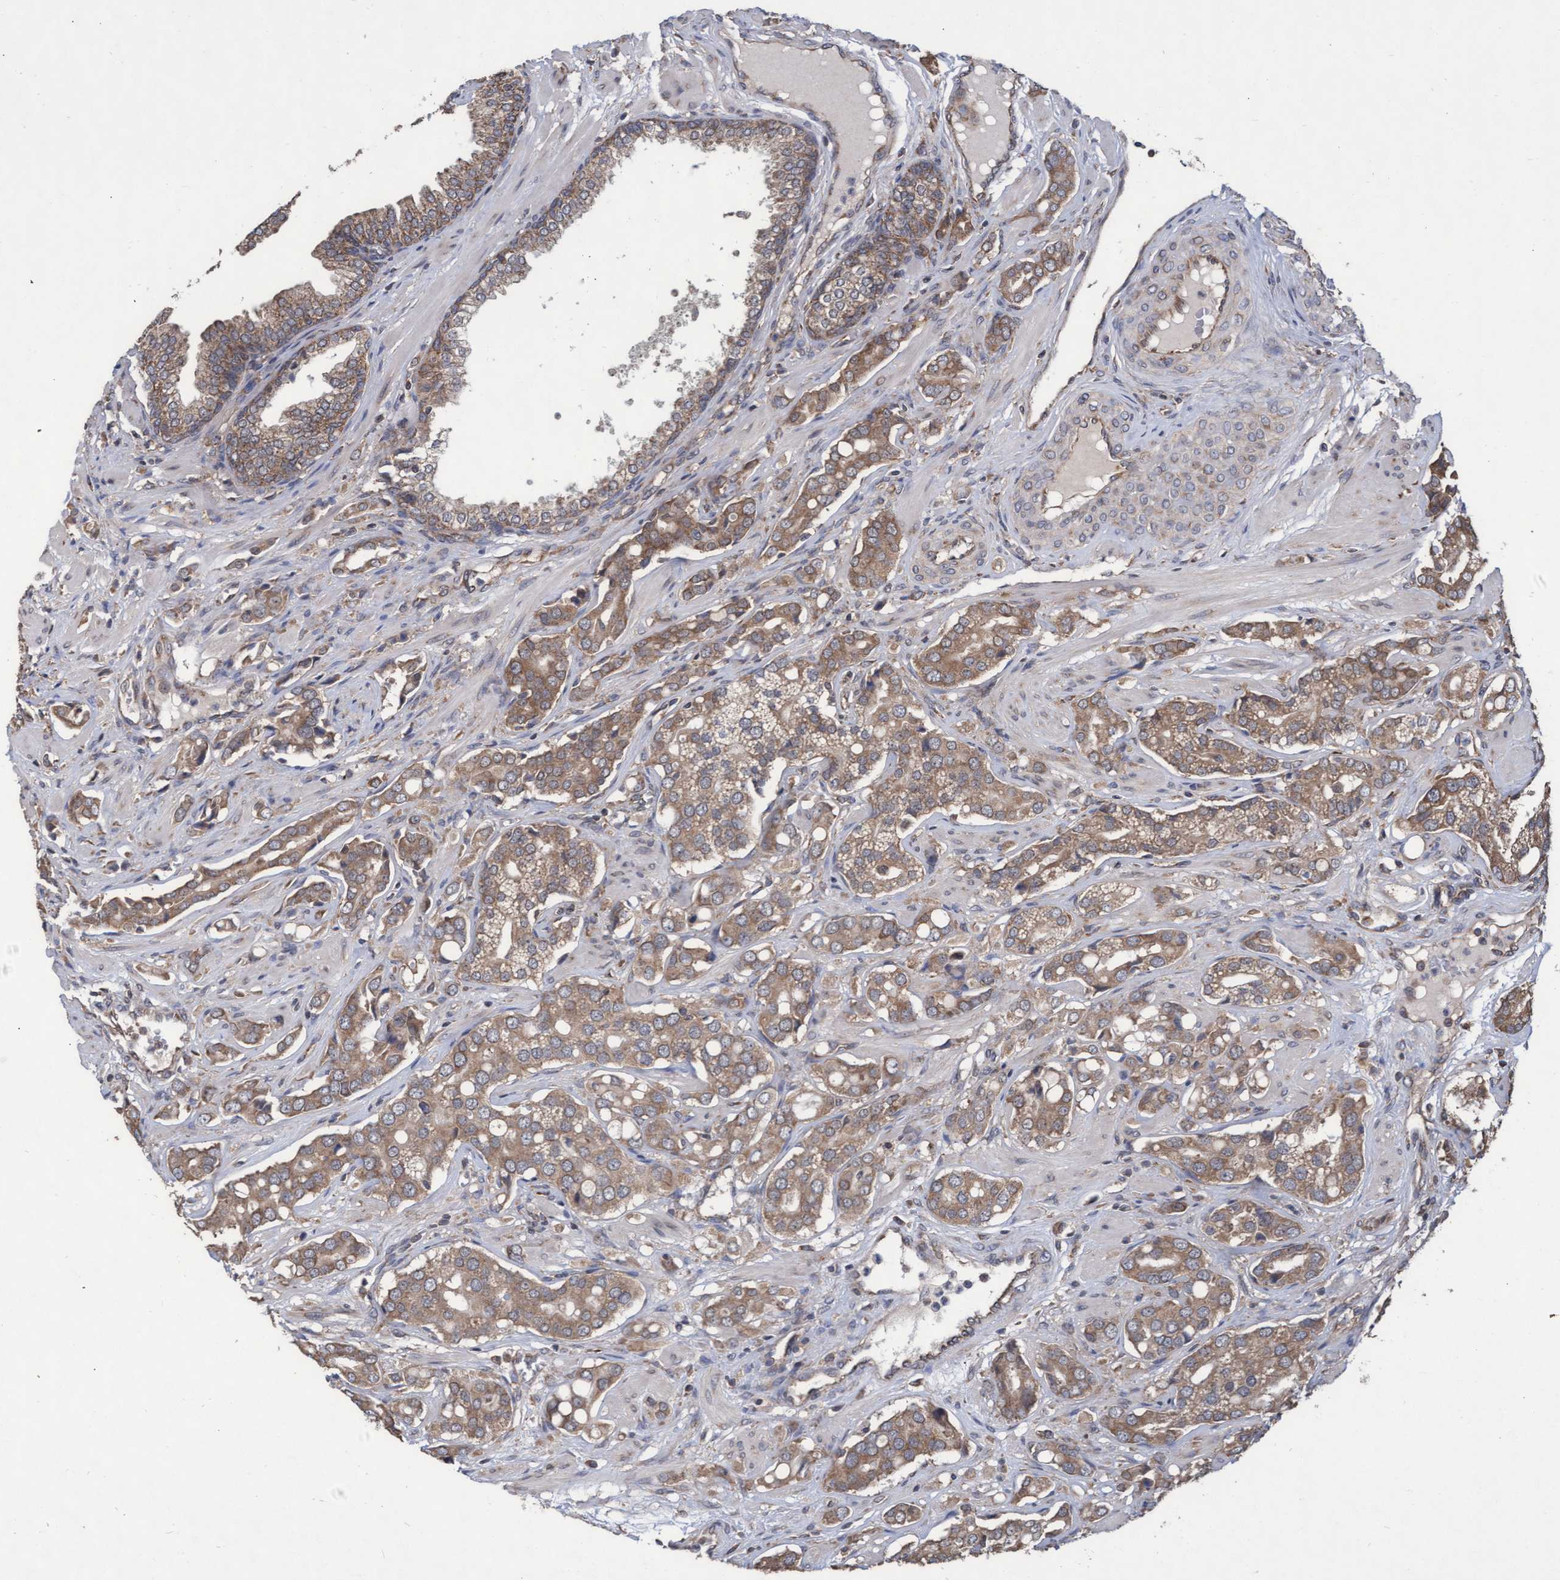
{"staining": {"intensity": "moderate", "quantity": ">75%", "location": "cytoplasmic/membranous"}, "tissue": "prostate cancer", "cell_type": "Tumor cells", "image_type": "cancer", "snomed": [{"axis": "morphology", "description": "Adenocarcinoma, High grade"}, {"axis": "topography", "description": "Prostate"}], "caption": "Prostate cancer stained for a protein (brown) shows moderate cytoplasmic/membranous positive positivity in approximately >75% of tumor cells.", "gene": "ABCF2", "patient": {"sex": "male", "age": 52}}